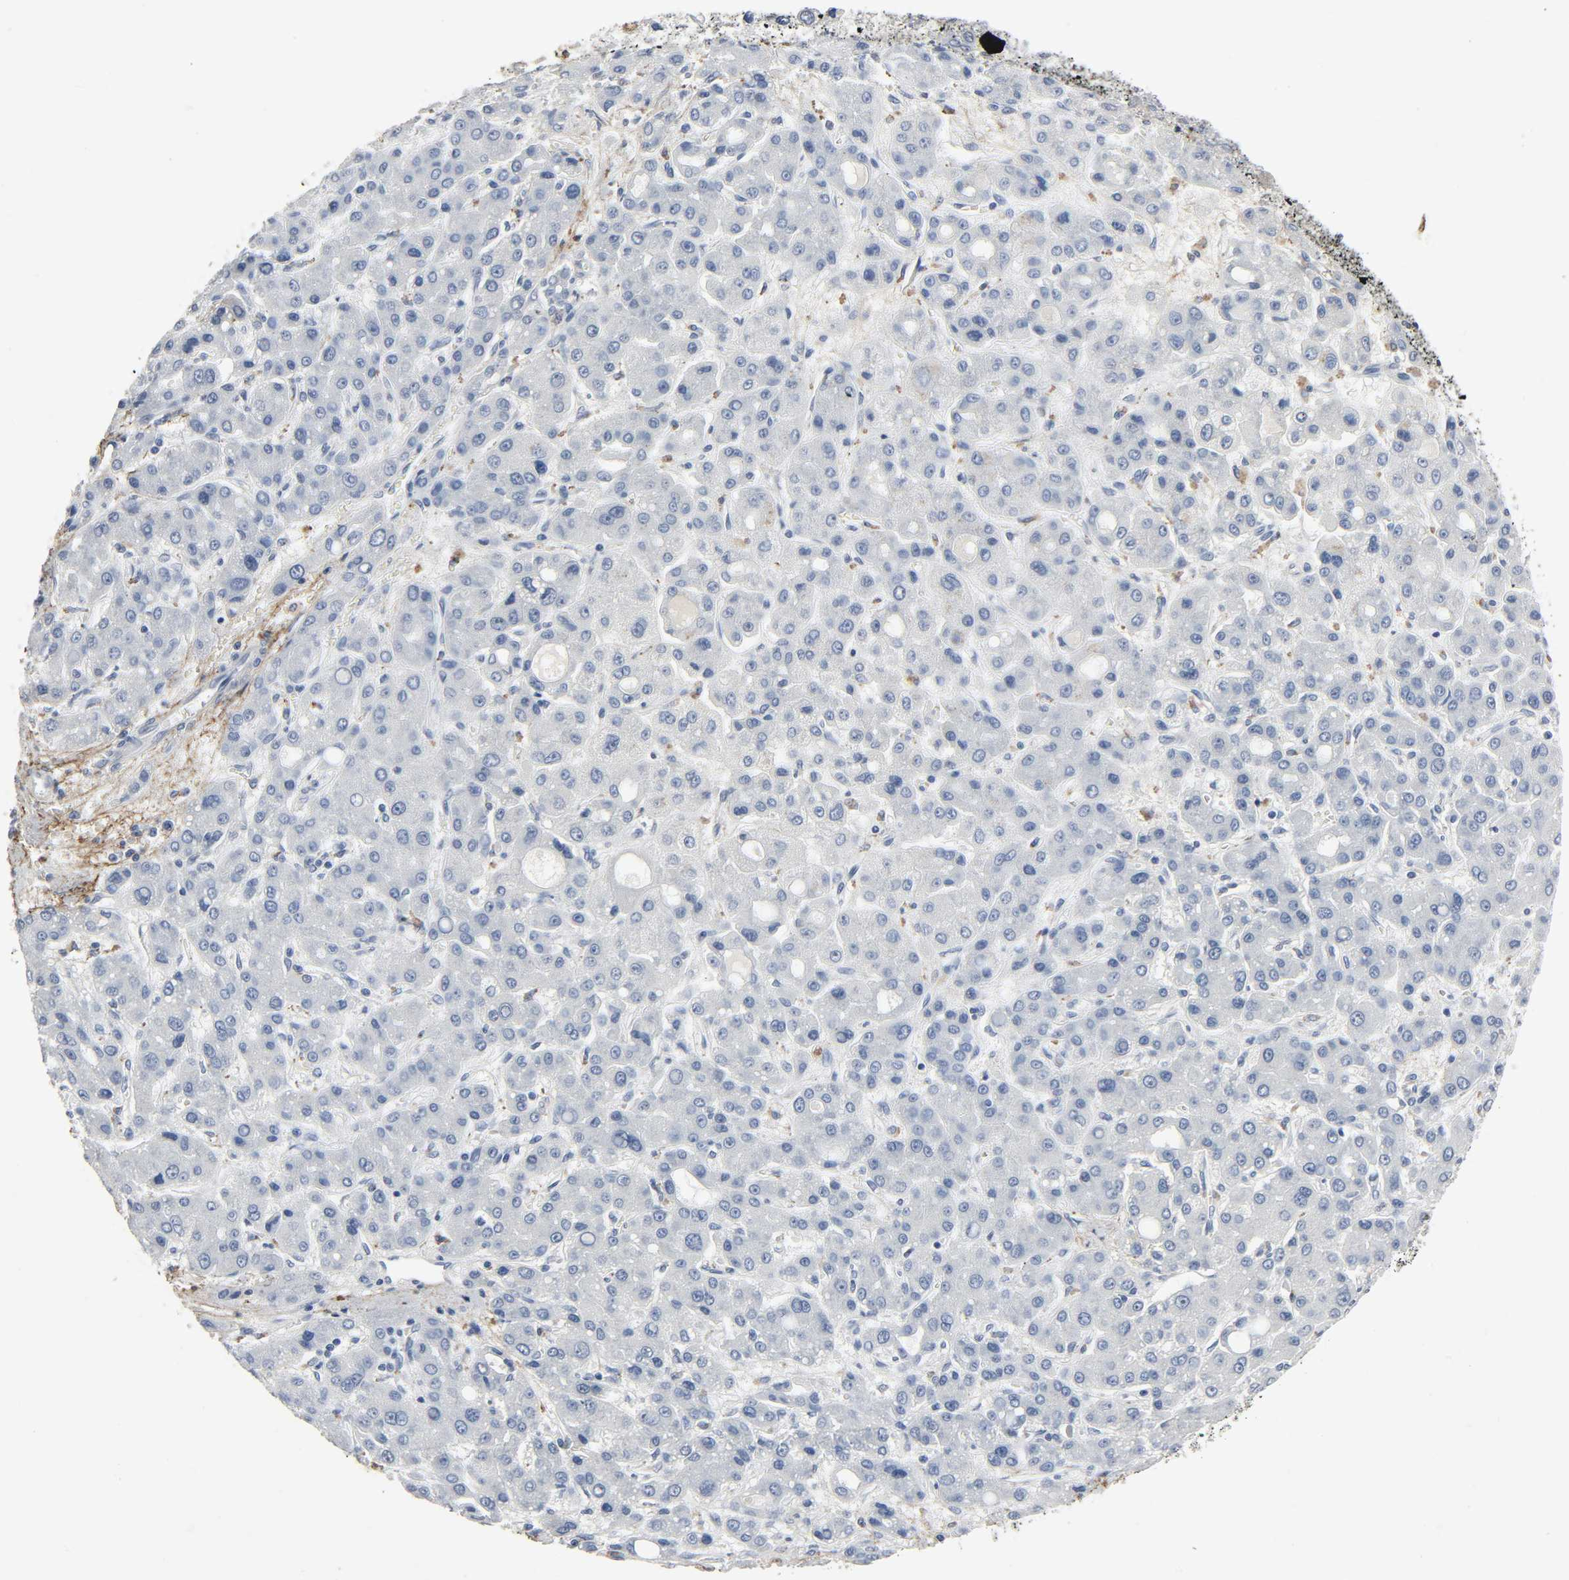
{"staining": {"intensity": "negative", "quantity": "none", "location": "none"}, "tissue": "liver cancer", "cell_type": "Tumor cells", "image_type": "cancer", "snomed": [{"axis": "morphology", "description": "Carcinoma, Hepatocellular, NOS"}, {"axis": "topography", "description": "Liver"}], "caption": "Liver hepatocellular carcinoma was stained to show a protein in brown. There is no significant staining in tumor cells. (Immunohistochemistry, brightfield microscopy, high magnification).", "gene": "FBLN5", "patient": {"sex": "male", "age": 55}}